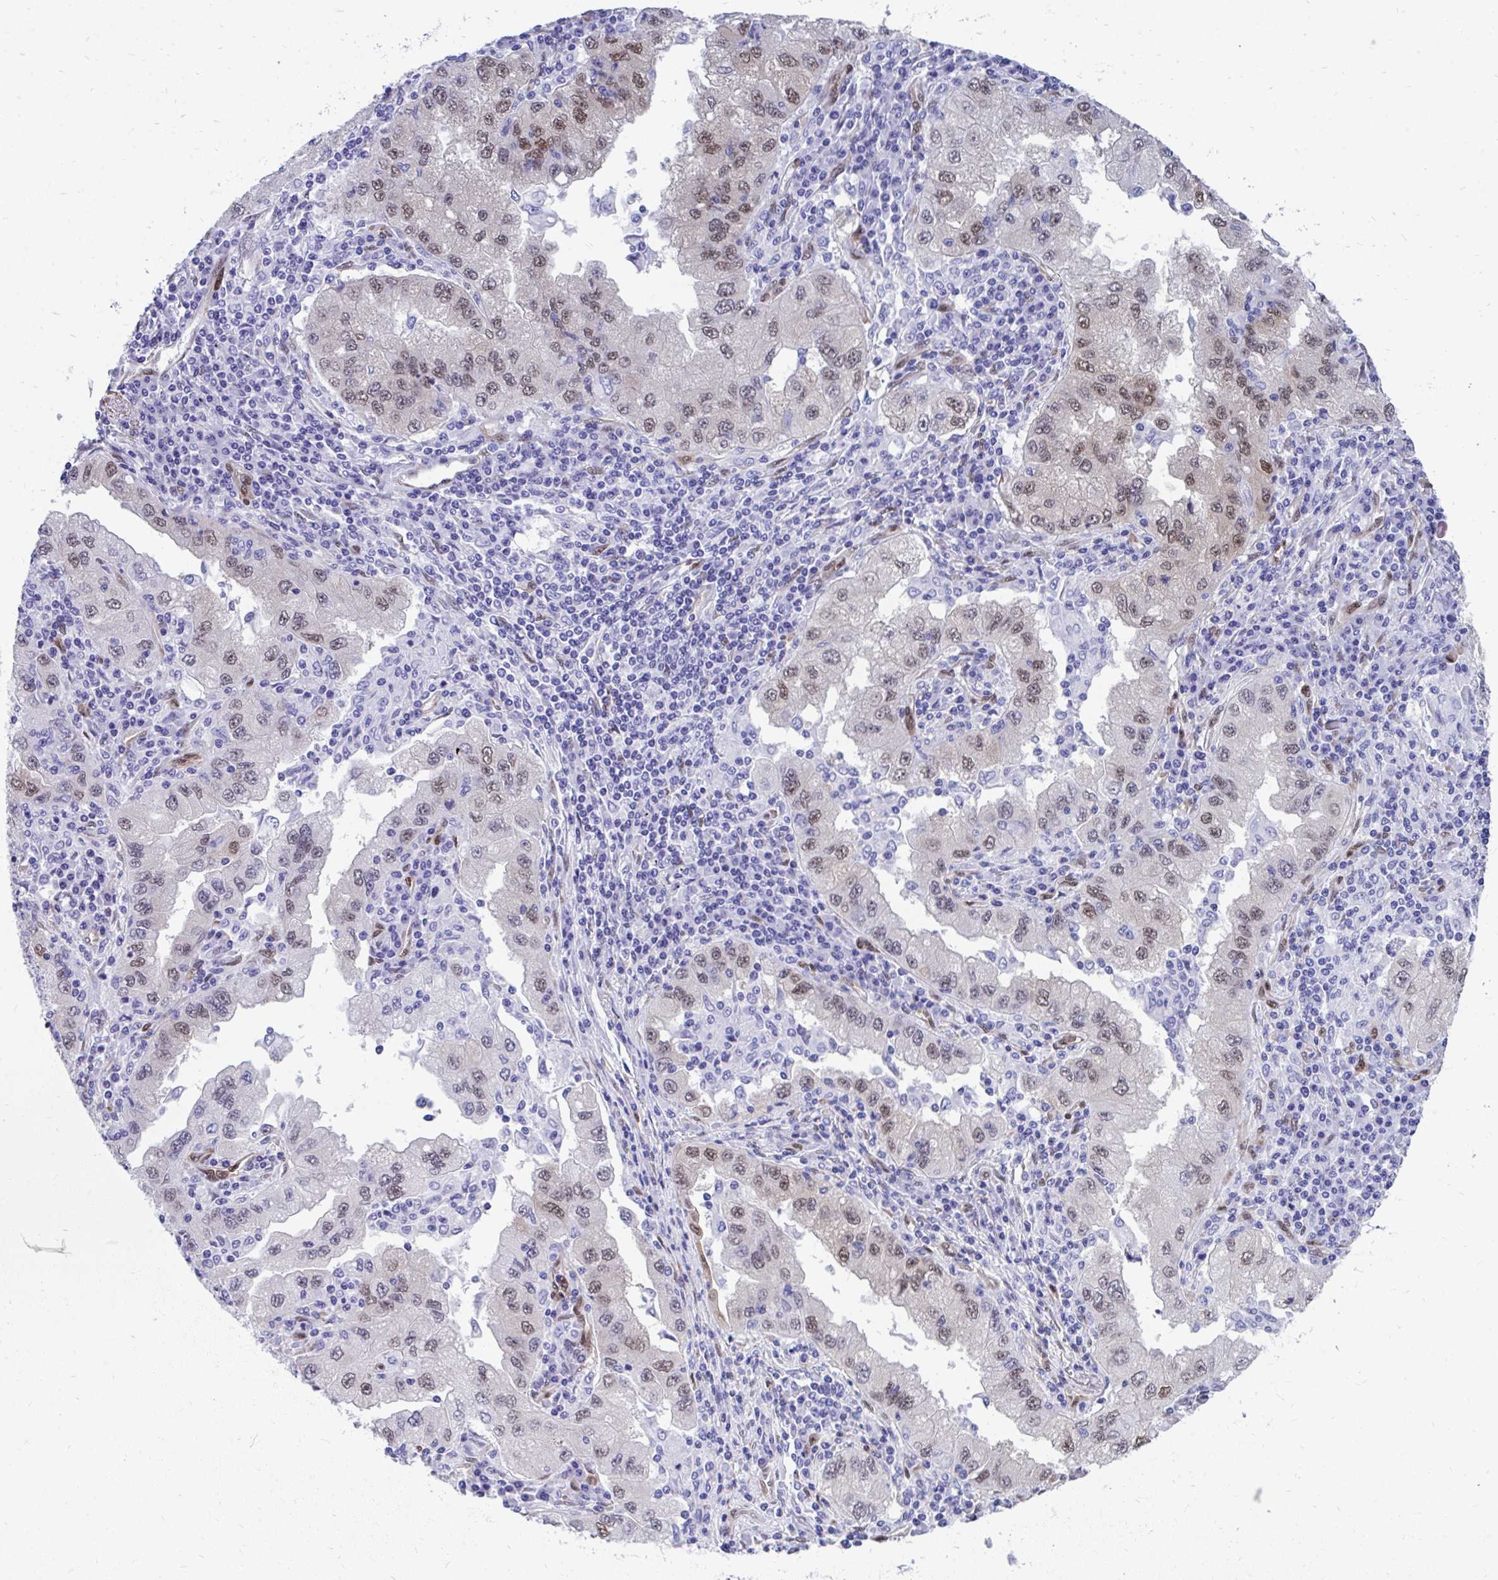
{"staining": {"intensity": "moderate", "quantity": "25%-75%", "location": "nuclear"}, "tissue": "lung cancer", "cell_type": "Tumor cells", "image_type": "cancer", "snomed": [{"axis": "morphology", "description": "Adenocarcinoma, NOS"}, {"axis": "morphology", "description": "Adenocarcinoma primary or metastatic"}, {"axis": "topography", "description": "Lung"}], "caption": "Protein expression analysis of adenocarcinoma primary or metastatic (lung) displays moderate nuclear expression in approximately 25%-75% of tumor cells.", "gene": "RBPMS", "patient": {"sex": "male", "age": 74}}